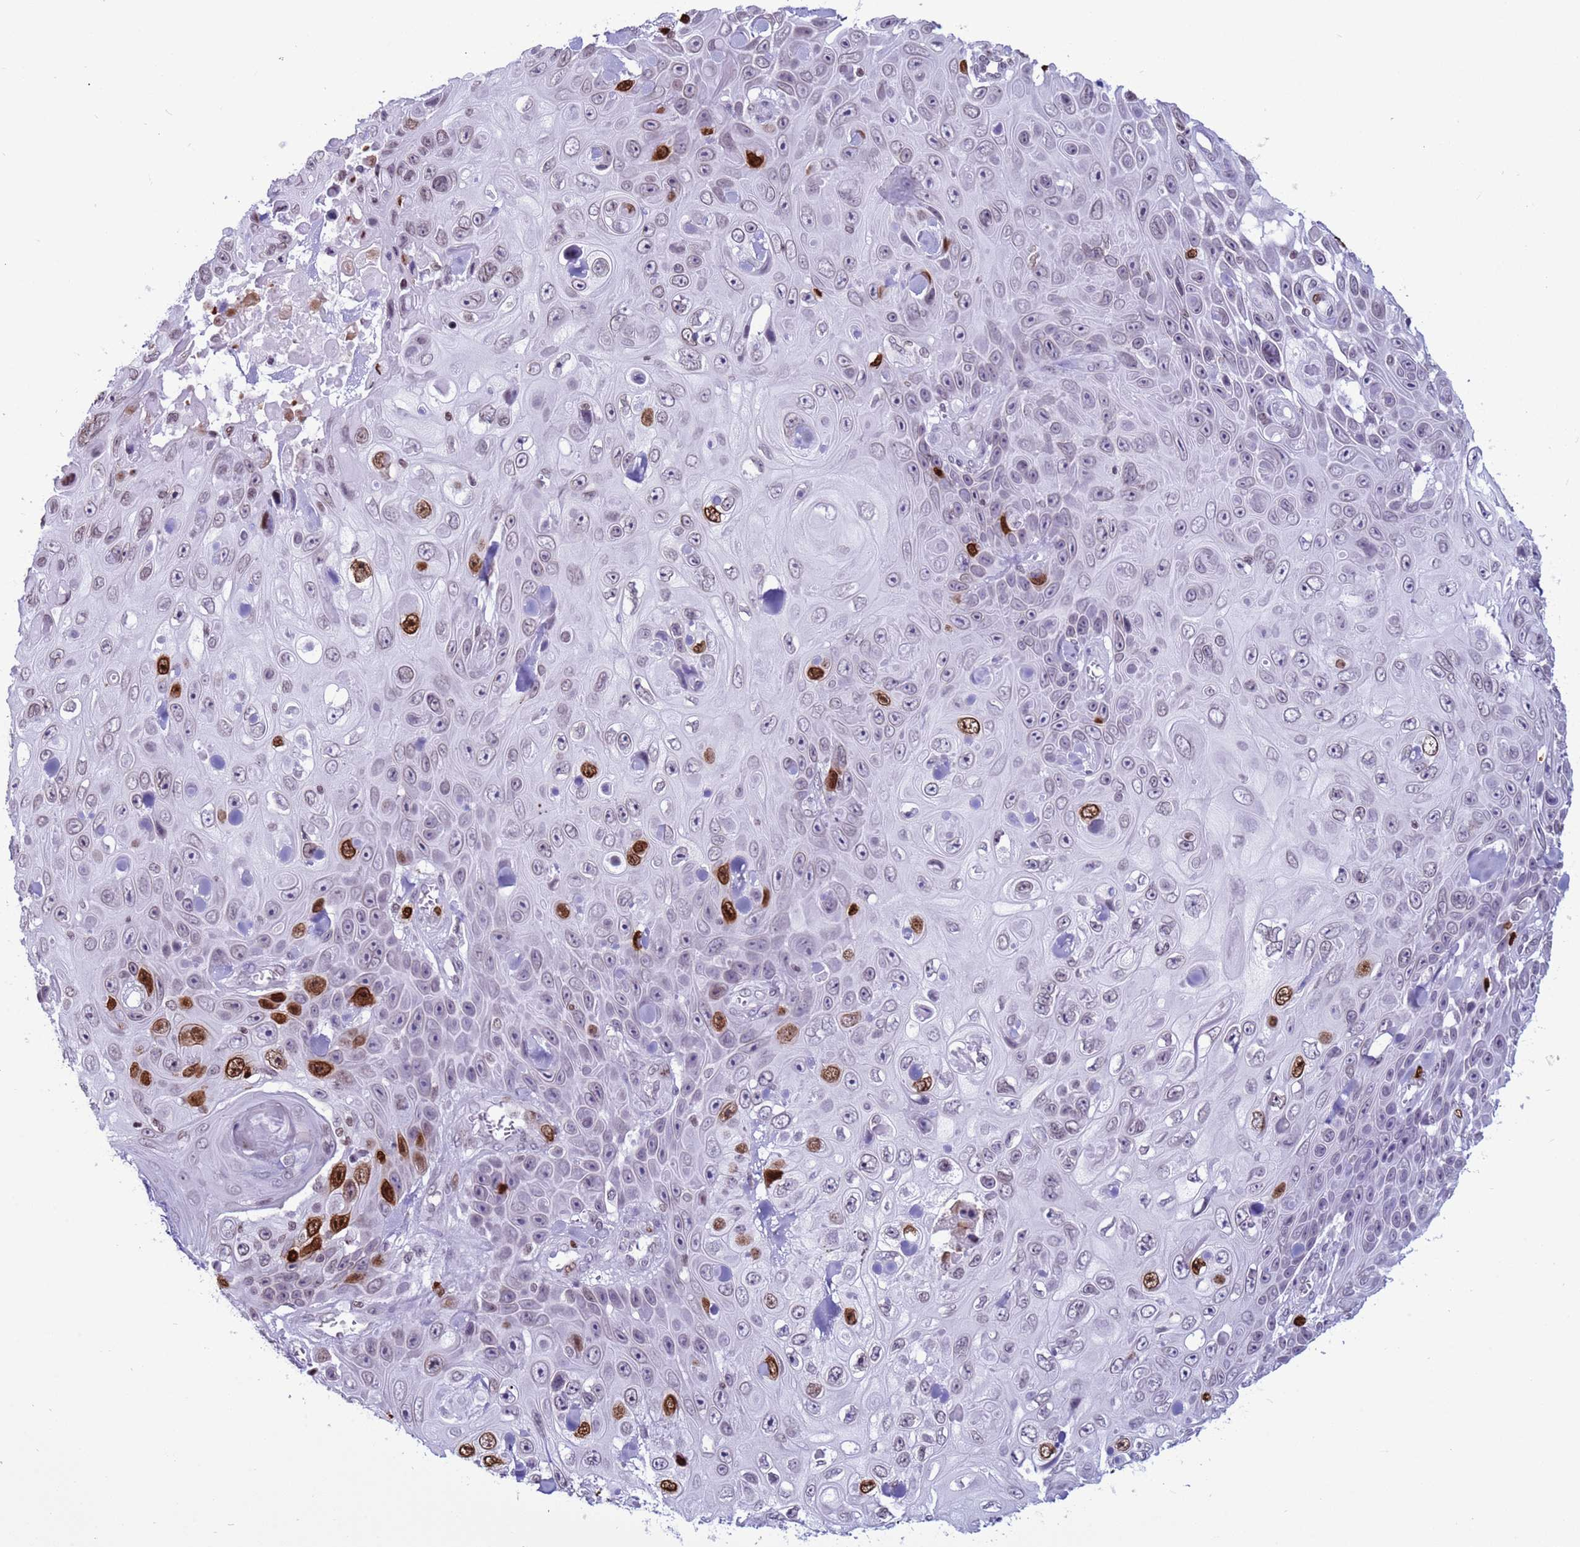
{"staining": {"intensity": "strong", "quantity": "<25%", "location": "nuclear"}, "tissue": "skin cancer", "cell_type": "Tumor cells", "image_type": "cancer", "snomed": [{"axis": "morphology", "description": "Squamous cell carcinoma, NOS"}, {"axis": "topography", "description": "Skin"}], "caption": "Skin squamous cell carcinoma stained with a protein marker displays strong staining in tumor cells.", "gene": "H4C8", "patient": {"sex": "male", "age": 82}}